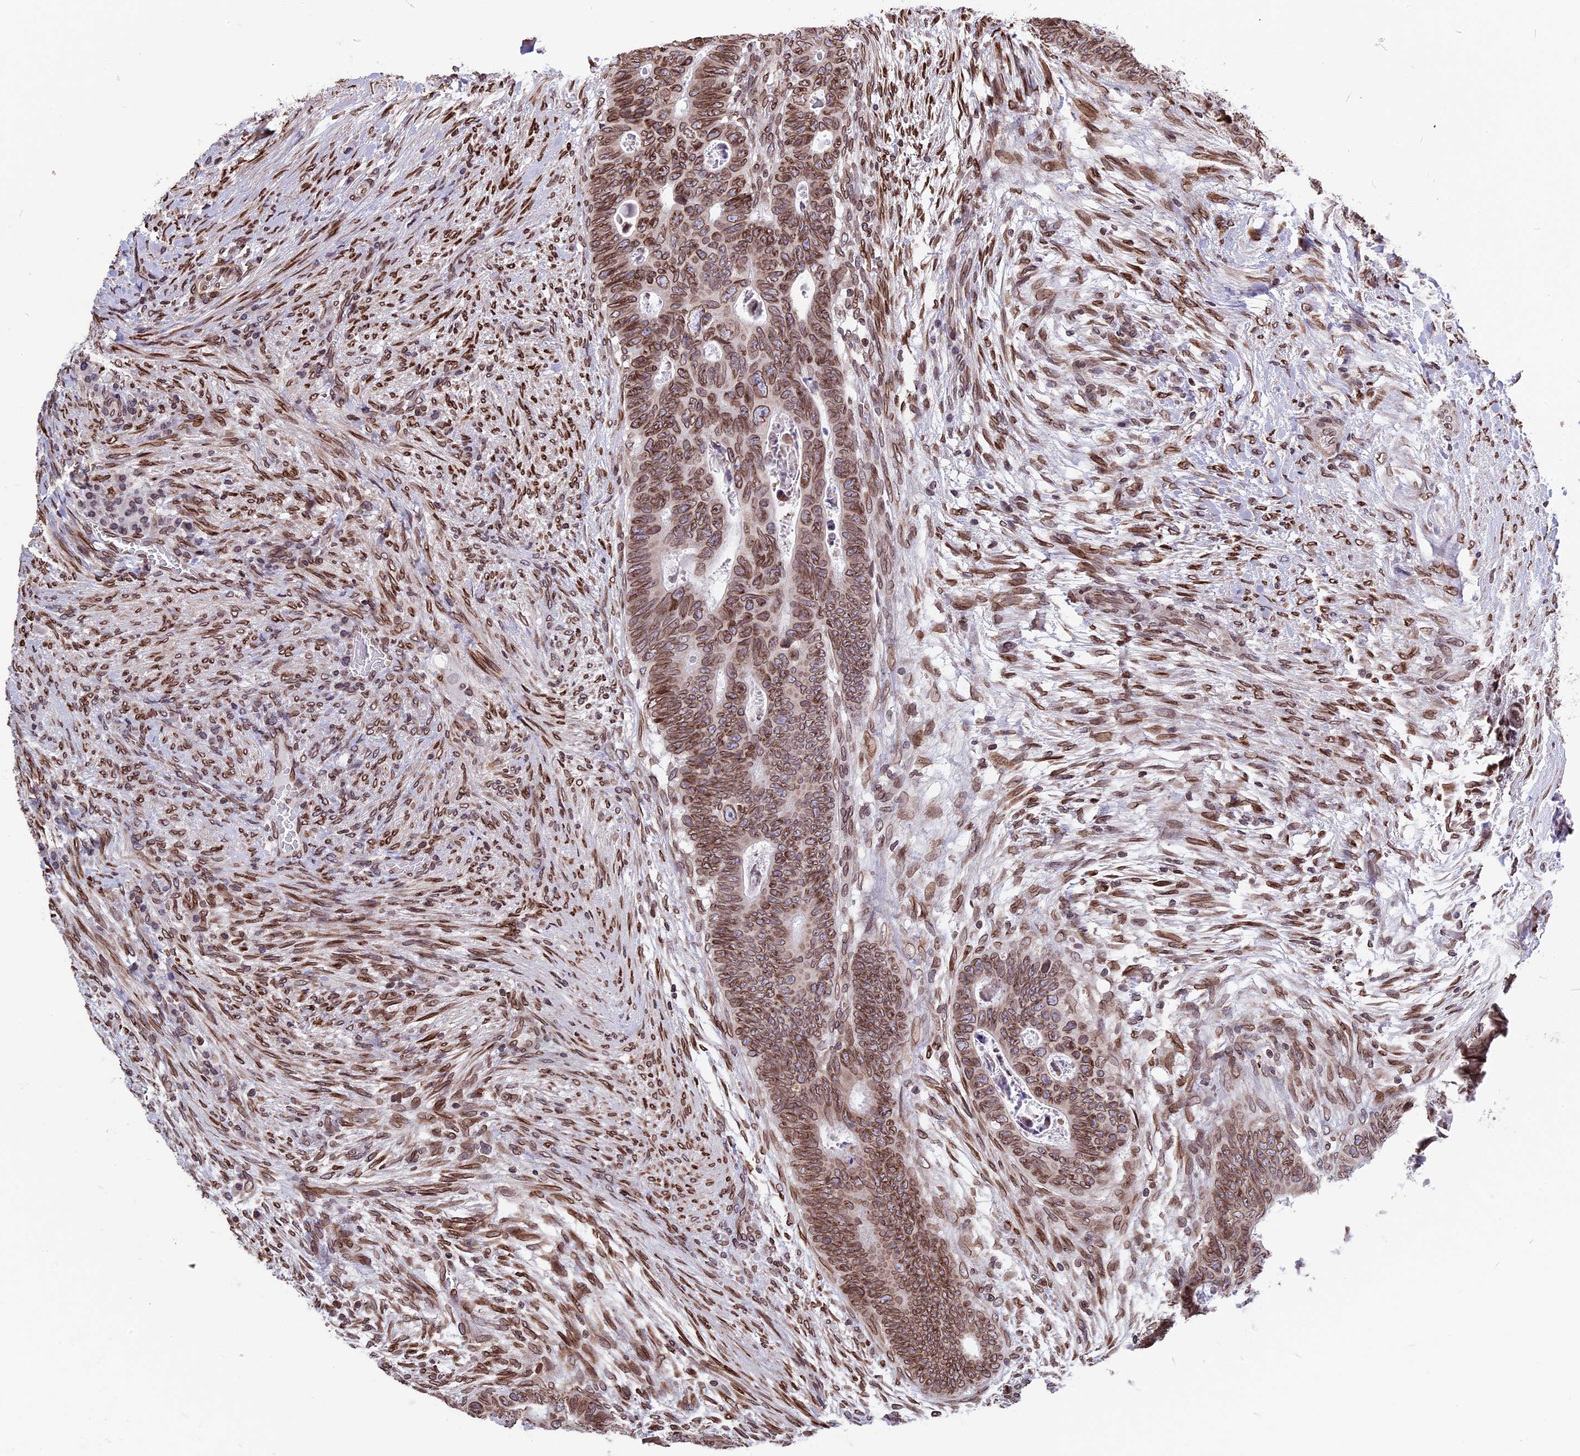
{"staining": {"intensity": "moderate", "quantity": ">75%", "location": "cytoplasmic/membranous,nuclear"}, "tissue": "colorectal cancer", "cell_type": "Tumor cells", "image_type": "cancer", "snomed": [{"axis": "morphology", "description": "Adenocarcinoma, NOS"}, {"axis": "topography", "description": "Rectum"}], "caption": "Immunohistochemistry staining of colorectal adenocarcinoma, which shows medium levels of moderate cytoplasmic/membranous and nuclear staining in approximately >75% of tumor cells indicating moderate cytoplasmic/membranous and nuclear protein staining. The staining was performed using DAB (brown) for protein detection and nuclei were counterstained in hematoxylin (blue).", "gene": "PTCHD4", "patient": {"sex": "female", "age": 78}}